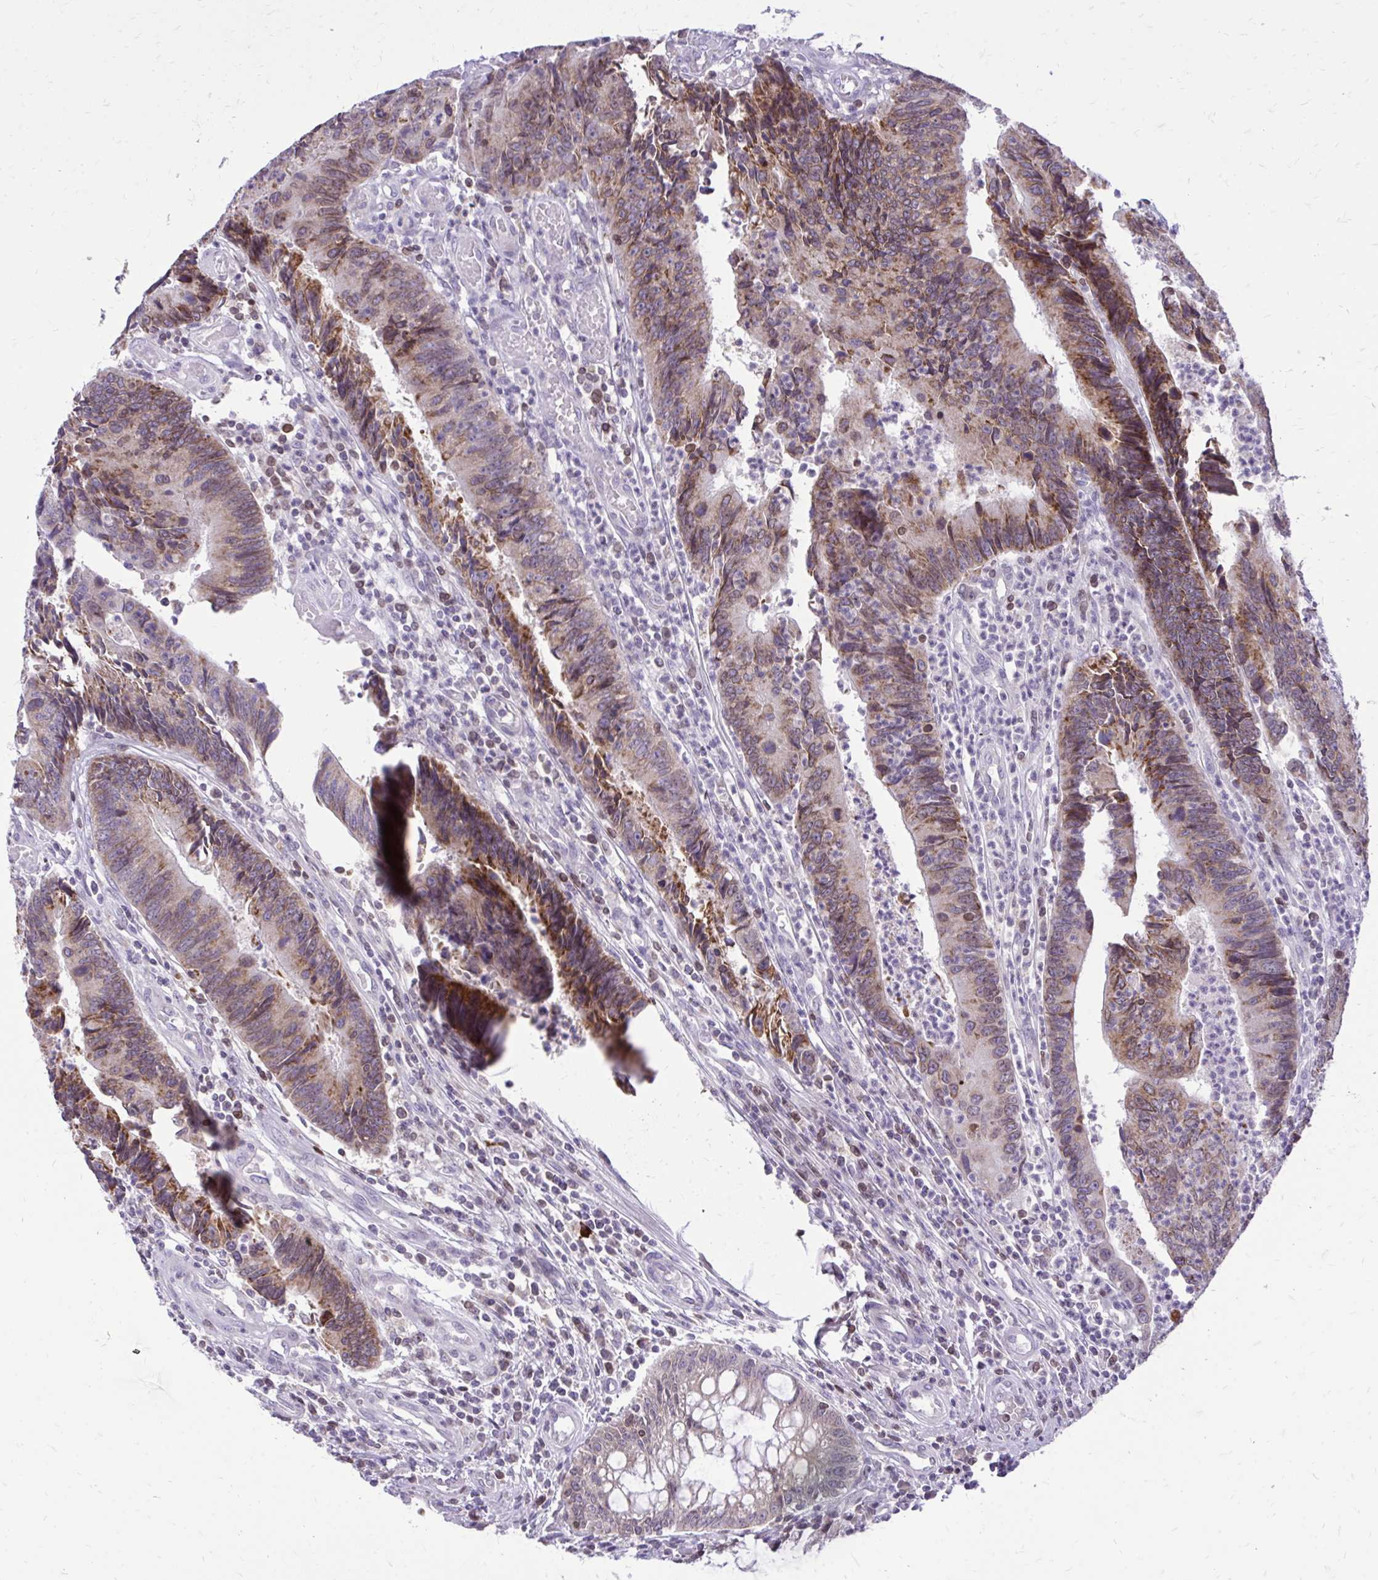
{"staining": {"intensity": "moderate", "quantity": "25%-75%", "location": "cytoplasmic/membranous,nuclear"}, "tissue": "colorectal cancer", "cell_type": "Tumor cells", "image_type": "cancer", "snomed": [{"axis": "morphology", "description": "Adenocarcinoma, NOS"}, {"axis": "topography", "description": "Colon"}], "caption": "Immunohistochemistry (IHC) of human colorectal cancer (adenocarcinoma) reveals medium levels of moderate cytoplasmic/membranous and nuclear staining in about 25%-75% of tumor cells. The staining was performed using DAB to visualize the protein expression in brown, while the nuclei were stained in blue with hematoxylin (Magnification: 20x).", "gene": "RPS6KA2", "patient": {"sex": "female", "age": 67}}